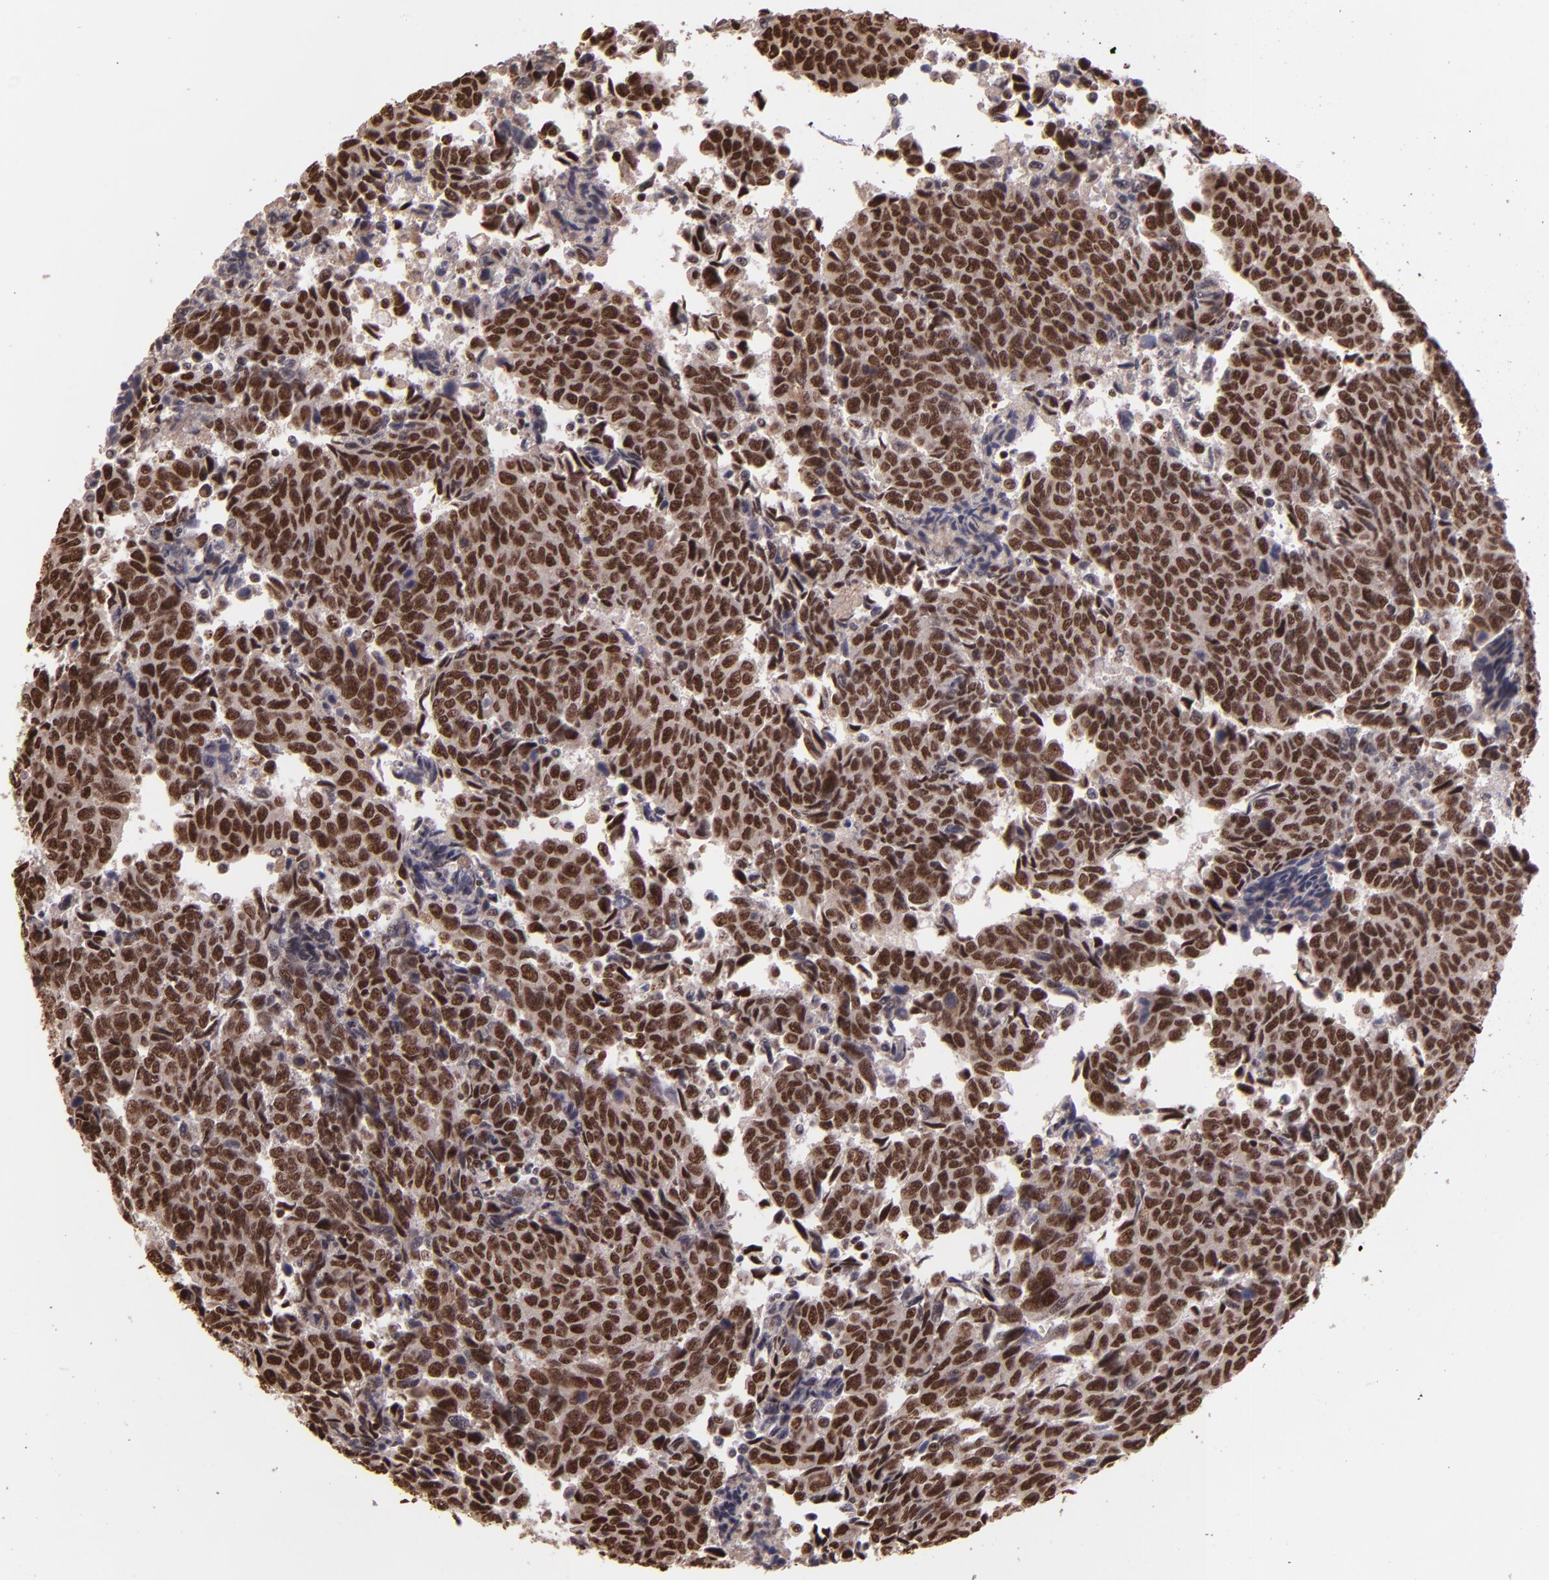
{"staining": {"intensity": "strong", "quantity": ">75%", "location": "cytoplasmic/membranous,nuclear"}, "tissue": "urothelial cancer", "cell_type": "Tumor cells", "image_type": "cancer", "snomed": [{"axis": "morphology", "description": "Urothelial carcinoma, High grade"}, {"axis": "topography", "description": "Urinary bladder"}], "caption": "High-grade urothelial carcinoma stained with a brown dye shows strong cytoplasmic/membranous and nuclear positive expression in approximately >75% of tumor cells.", "gene": "PQBP1", "patient": {"sex": "male", "age": 86}}